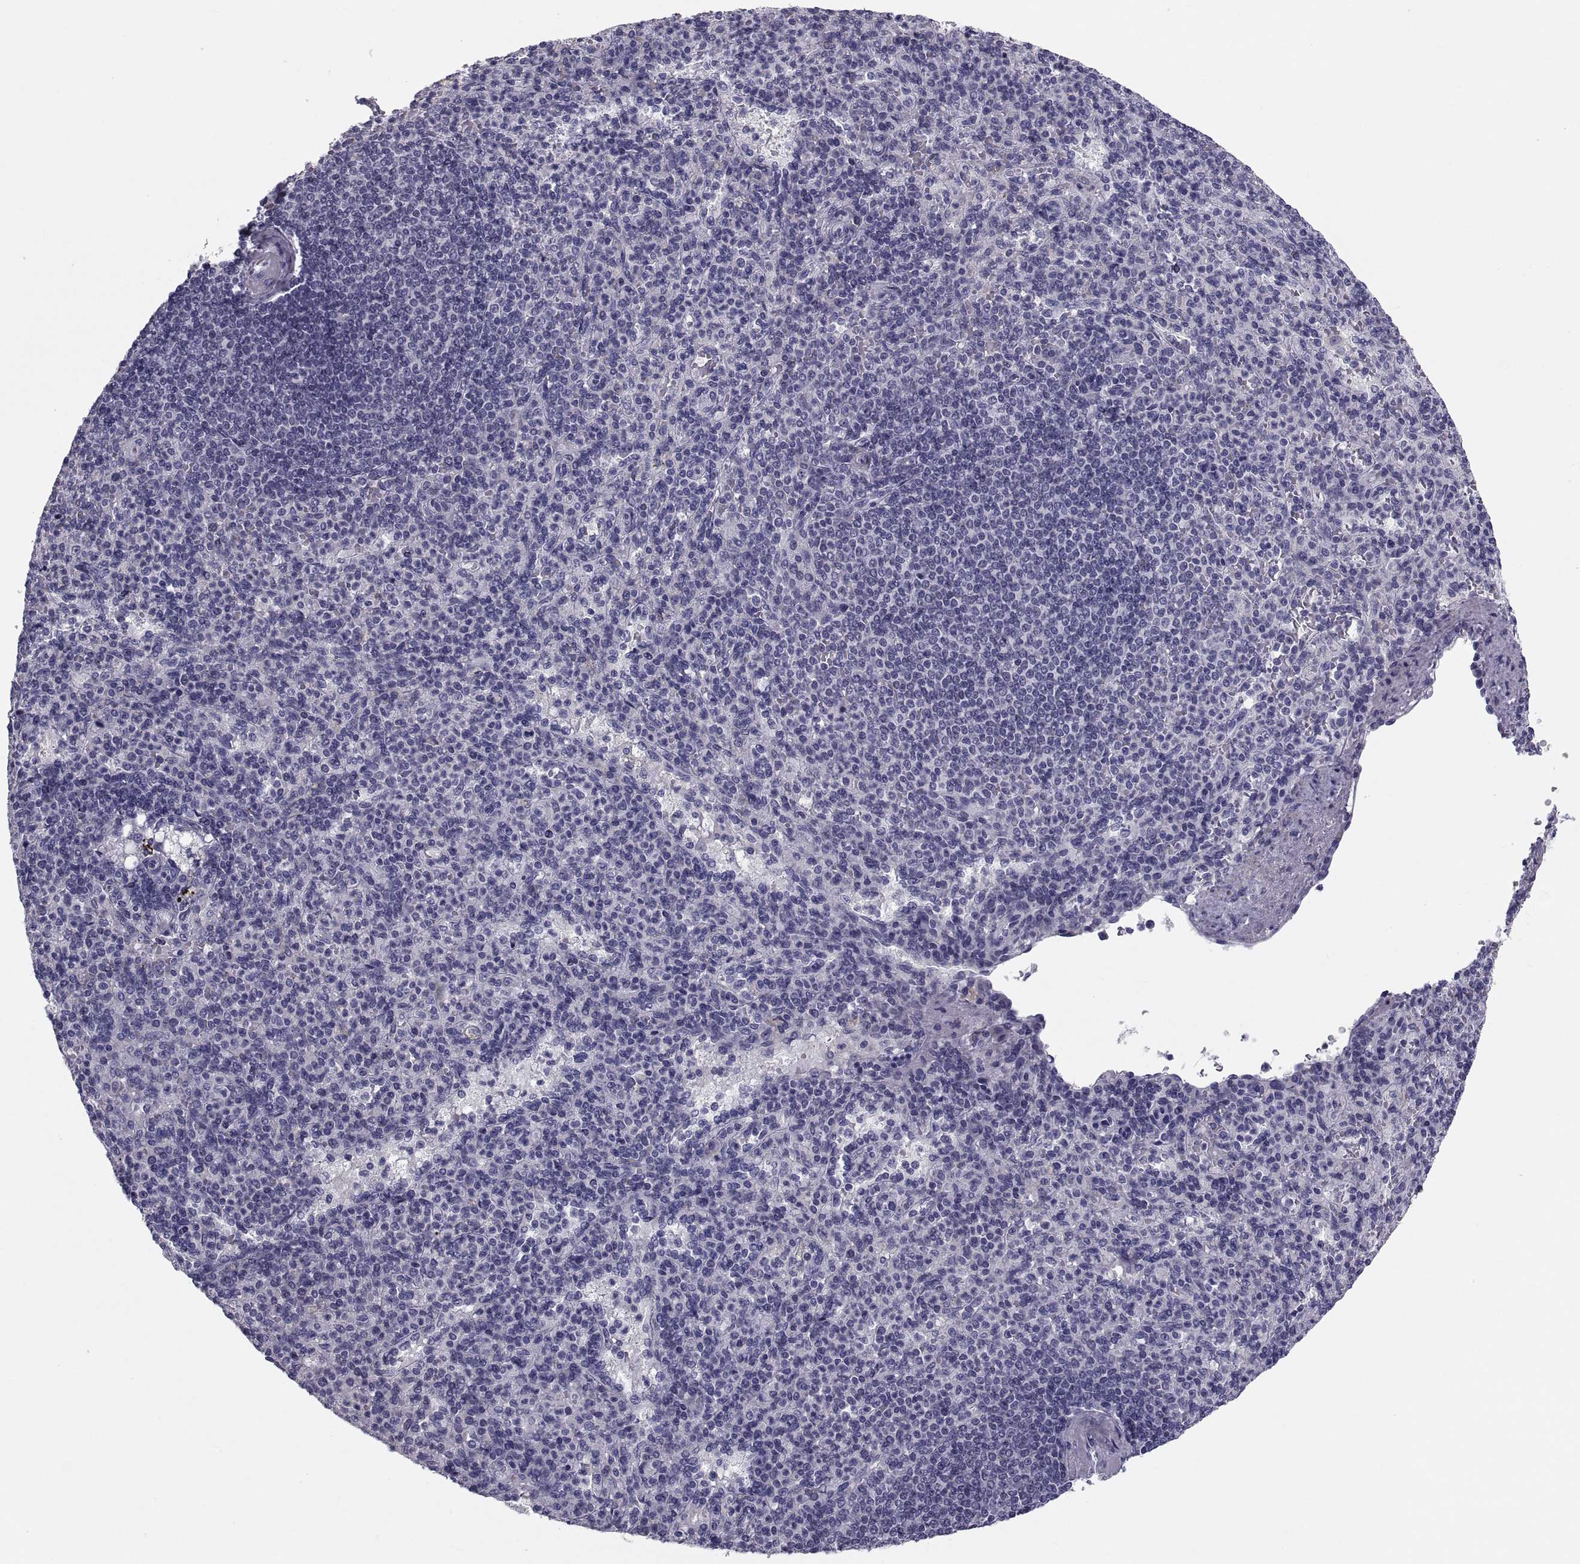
{"staining": {"intensity": "negative", "quantity": "none", "location": "none"}, "tissue": "spleen", "cell_type": "Cells in red pulp", "image_type": "normal", "snomed": [{"axis": "morphology", "description": "Normal tissue, NOS"}, {"axis": "topography", "description": "Spleen"}], "caption": "This is an immunohistochemistry micrograph of unremarkable human spleen. There is no expression in cells in red pulp.", "gene": "PDZRN4", "patient": {"sex": "female", "age": 74}}